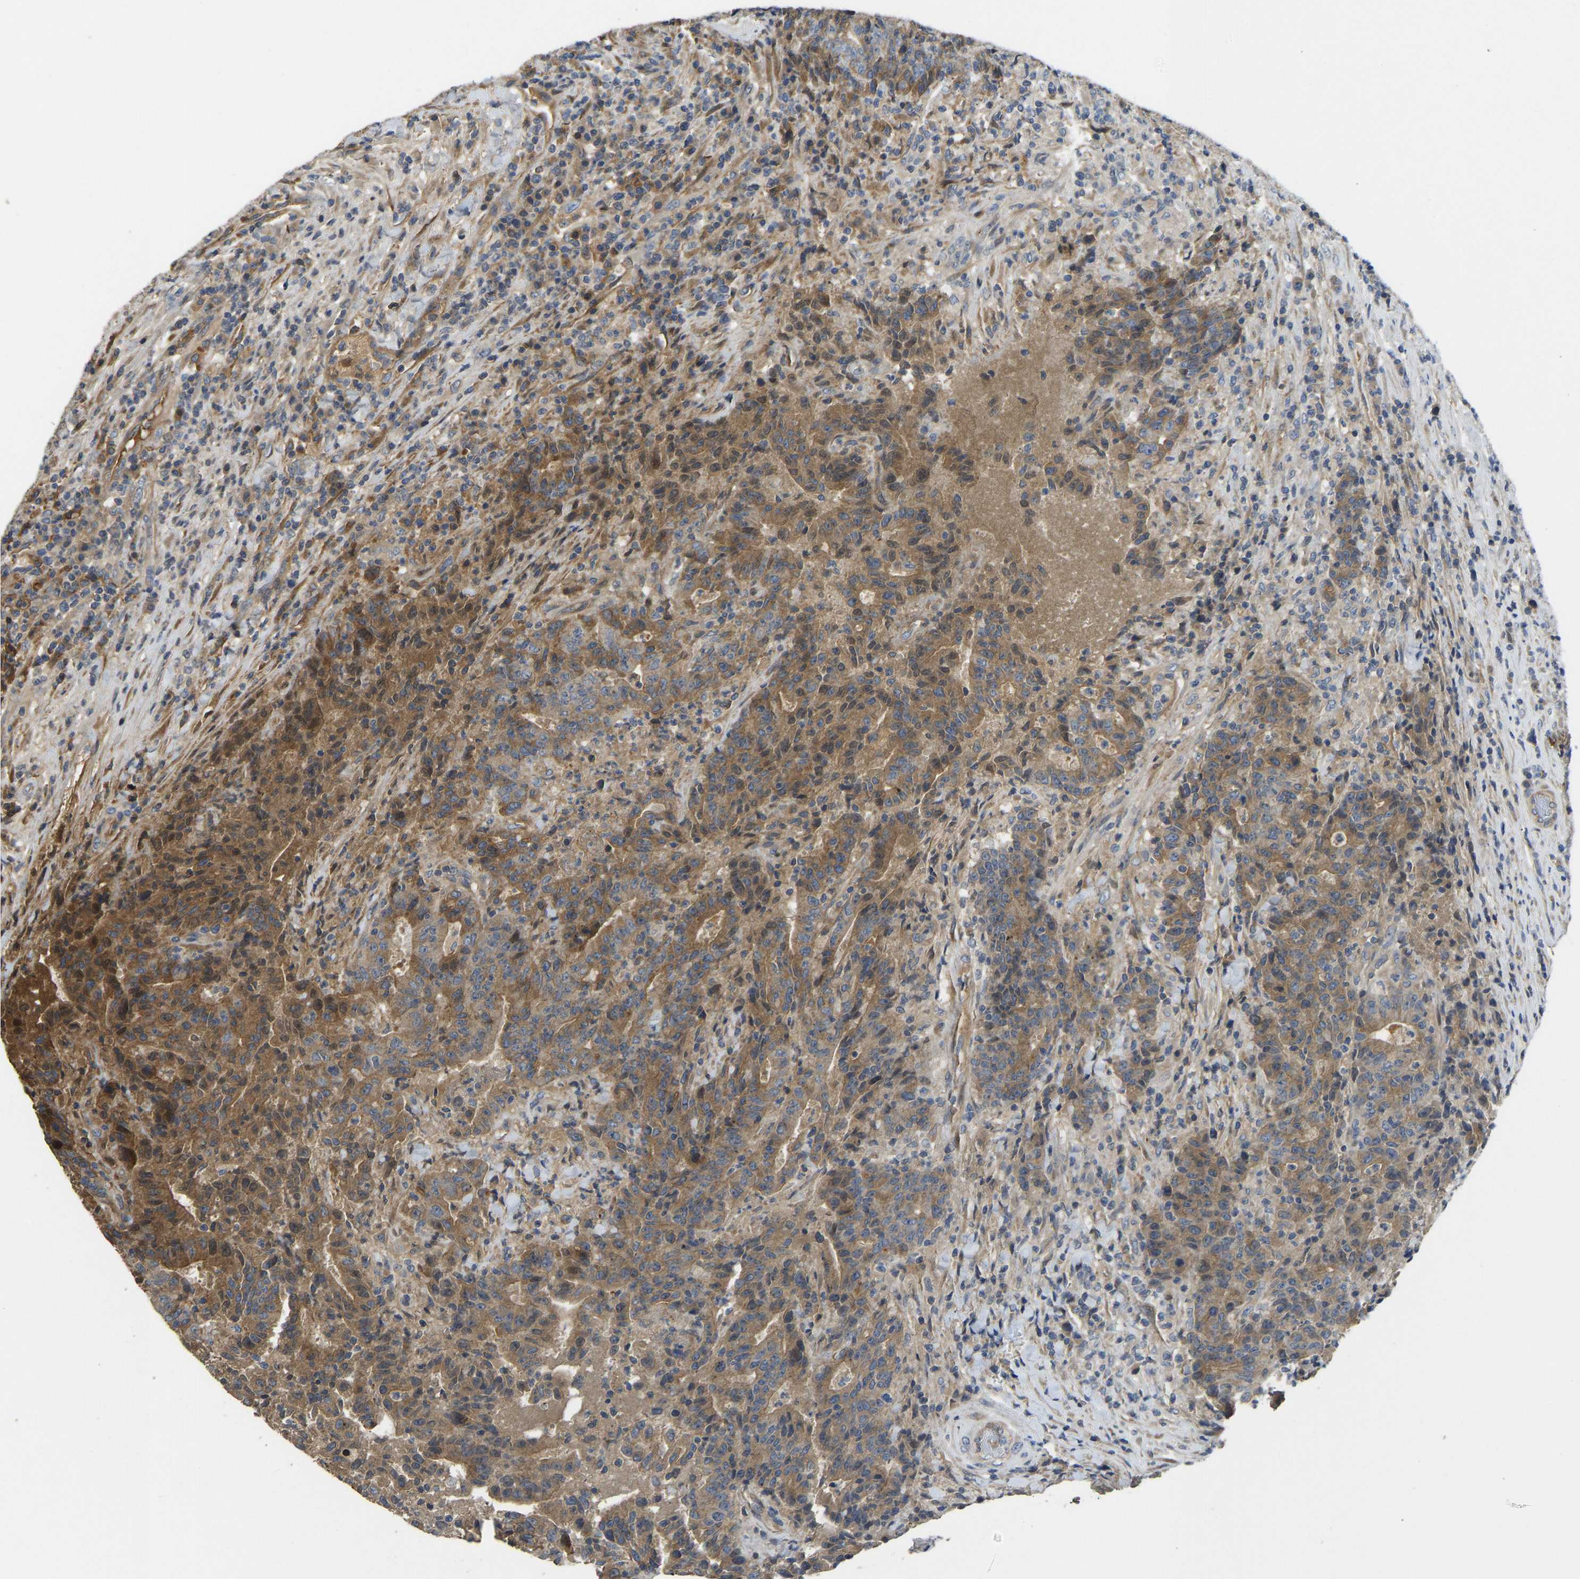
{"staining": {"intensity": "moderate", "quantity": ">75%", "location": "cytoplasmic/membranous,nuclear"}, "tissue": "colorectal cancer", "cell_type": "Tumor cells", "image_type": "cancer", "snomed": [{"axis": "morphology", "description": "Adenocarcinoma, NOS"}, {"axis": "topography", "description": "Colon"}], "caption": "High-magnification brightfield microscopy of colorectal cancer stained with DAB (3,3'-diaminobenzidine) (brown) and counterstained with hematoxylin (blue). tumor cells exhibit moderate cytoplasmic/membranous and nuclear positivity is identified in about>75% of cells.", "gene": "VCPKMT", "patient": {"sex": "female", "age": 75}}